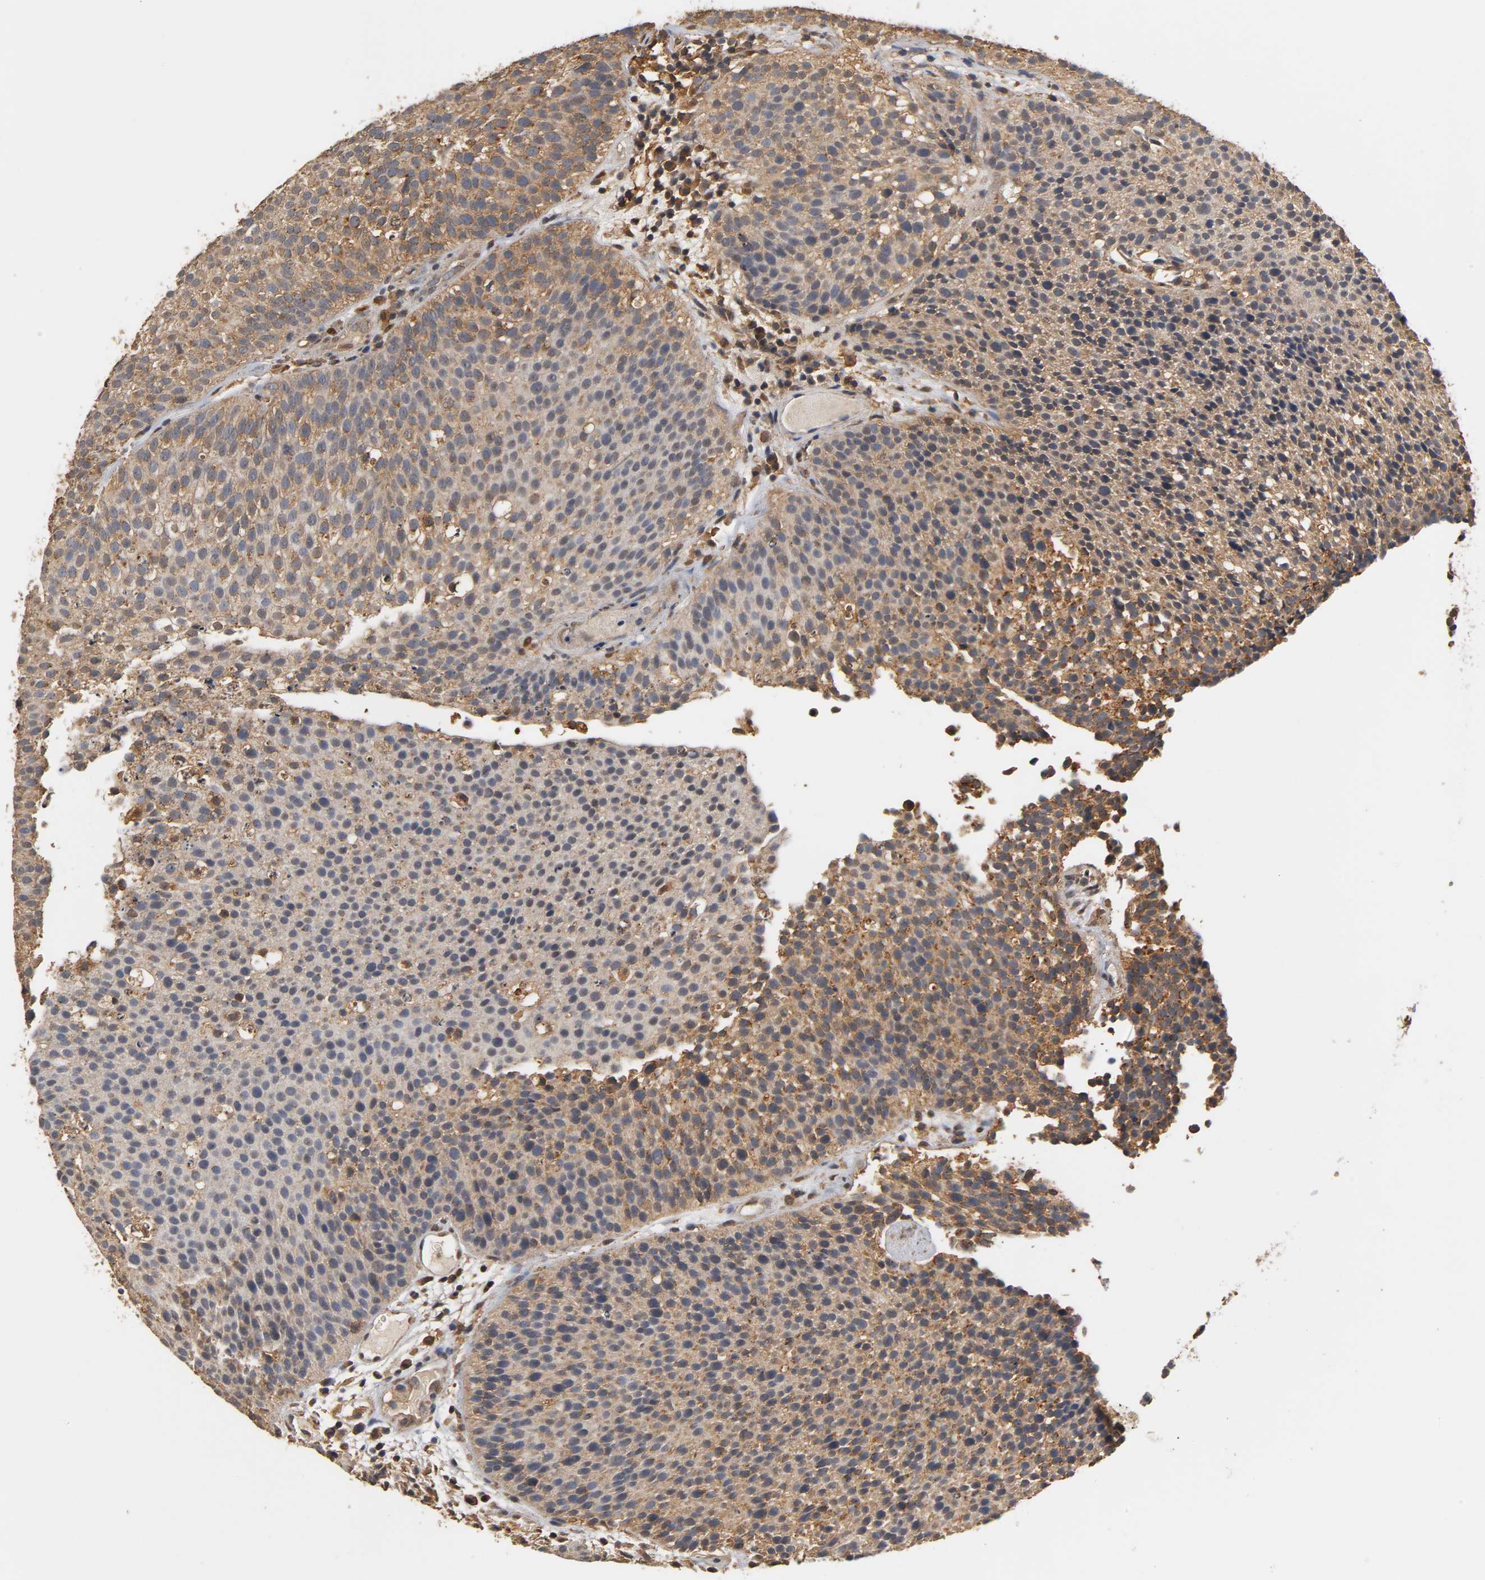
{"staining": {"intensity": "moderate", "quantity": ">75%", "location": "cytoplasmic/membranous"}, "tissue": "urothelial cancer", "cell_type": "Tumor cells", "image_type": "cancer", "snomed": [{"axis": "morphology", "description": "Urothelial carcinoma, Low grade"}, {"axis": "topography", "description": "Urinary bladder"}], "caption": "Protein staining reveals moderate cytoplasmic/membranous positivity in approximately >75% of tumor cells in urothelial cancer.", "gene": "PKN1", "patient": {"sex": "male", "age": 85}}